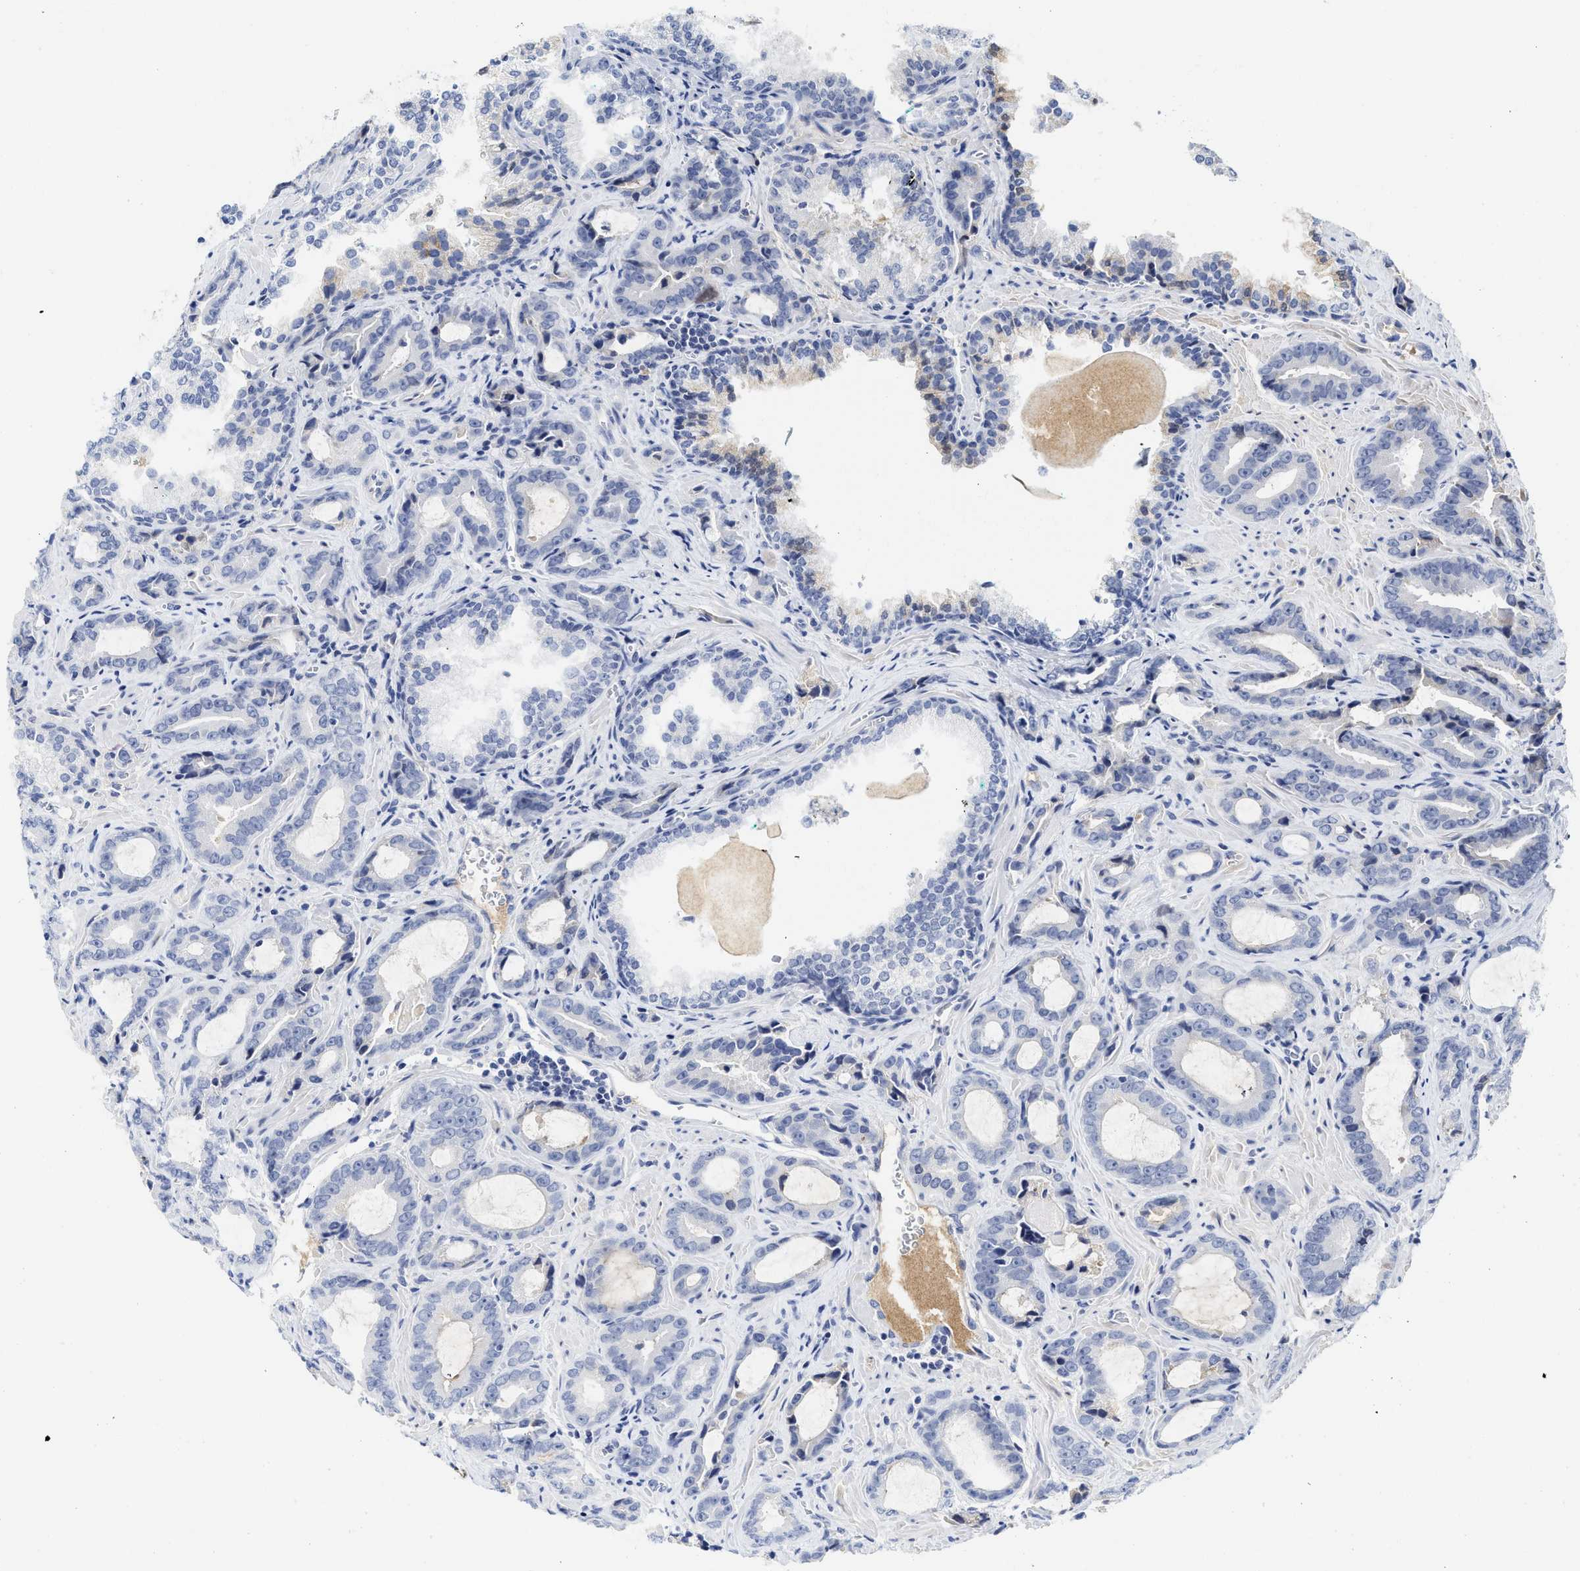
{"staining": {"intensity": "negative", "quantity": "none", "location": "none"}, "tissue": "prostate cancer", "cell_type": "Tumor cells", "image_type": "cancer", "snomed": [{"axis": "morphology", "description": "Adenocarcinoma, Low grade"}, {"axis": "topography", "description": "Prostate"}], "caption": "This image is of prostate low-grade adenocarcinoma stained with IHC to label a protein in brown with the nuclei are counter-stained blue. There is no positivity in tumor cells.", "gene": "C2", "patient": {"sex": "male", "age": 60}}